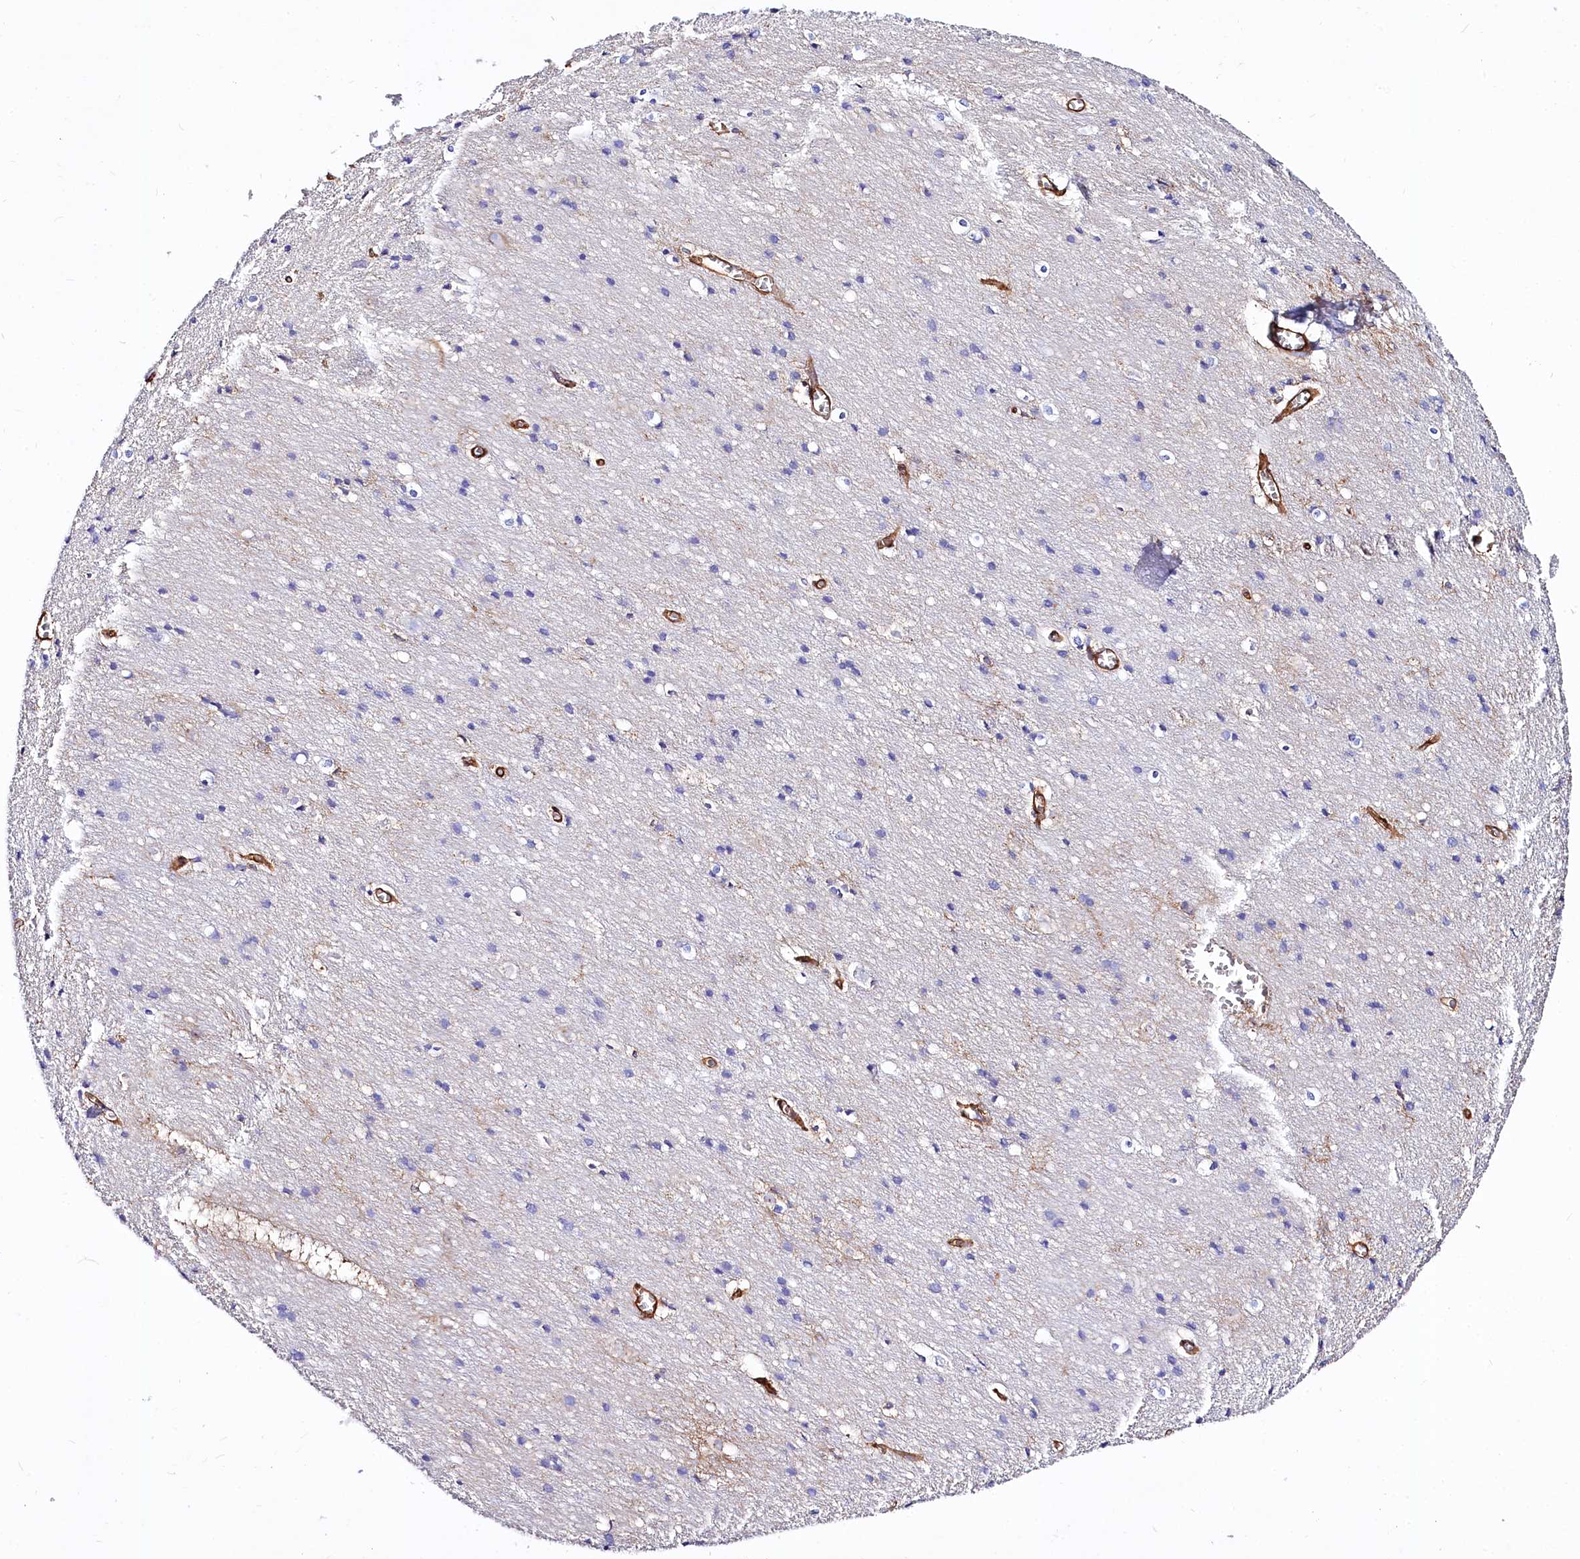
{"staining": {"intensity": "strong", "quantity": ">75%", "location": "cytoplasmic/membranous"}, "tissue": "cerebral cortex", "cell_type": "Endothelial cells", "image_type": "normal", "snomed": [{"axis": "morphology", "description": "Normal tissue, NOS"}, {"axis": "topography", "description": "Cerebral cortex"}], "caption": "About >75% of endothelial cells in benign human cerebral cortex reveal strong cytoplasmic/membranous protein positivity as visualized by brown immunohistochemical staining.", "gene": "ANO6", "patient": {"sex": "male", "age": 54}}